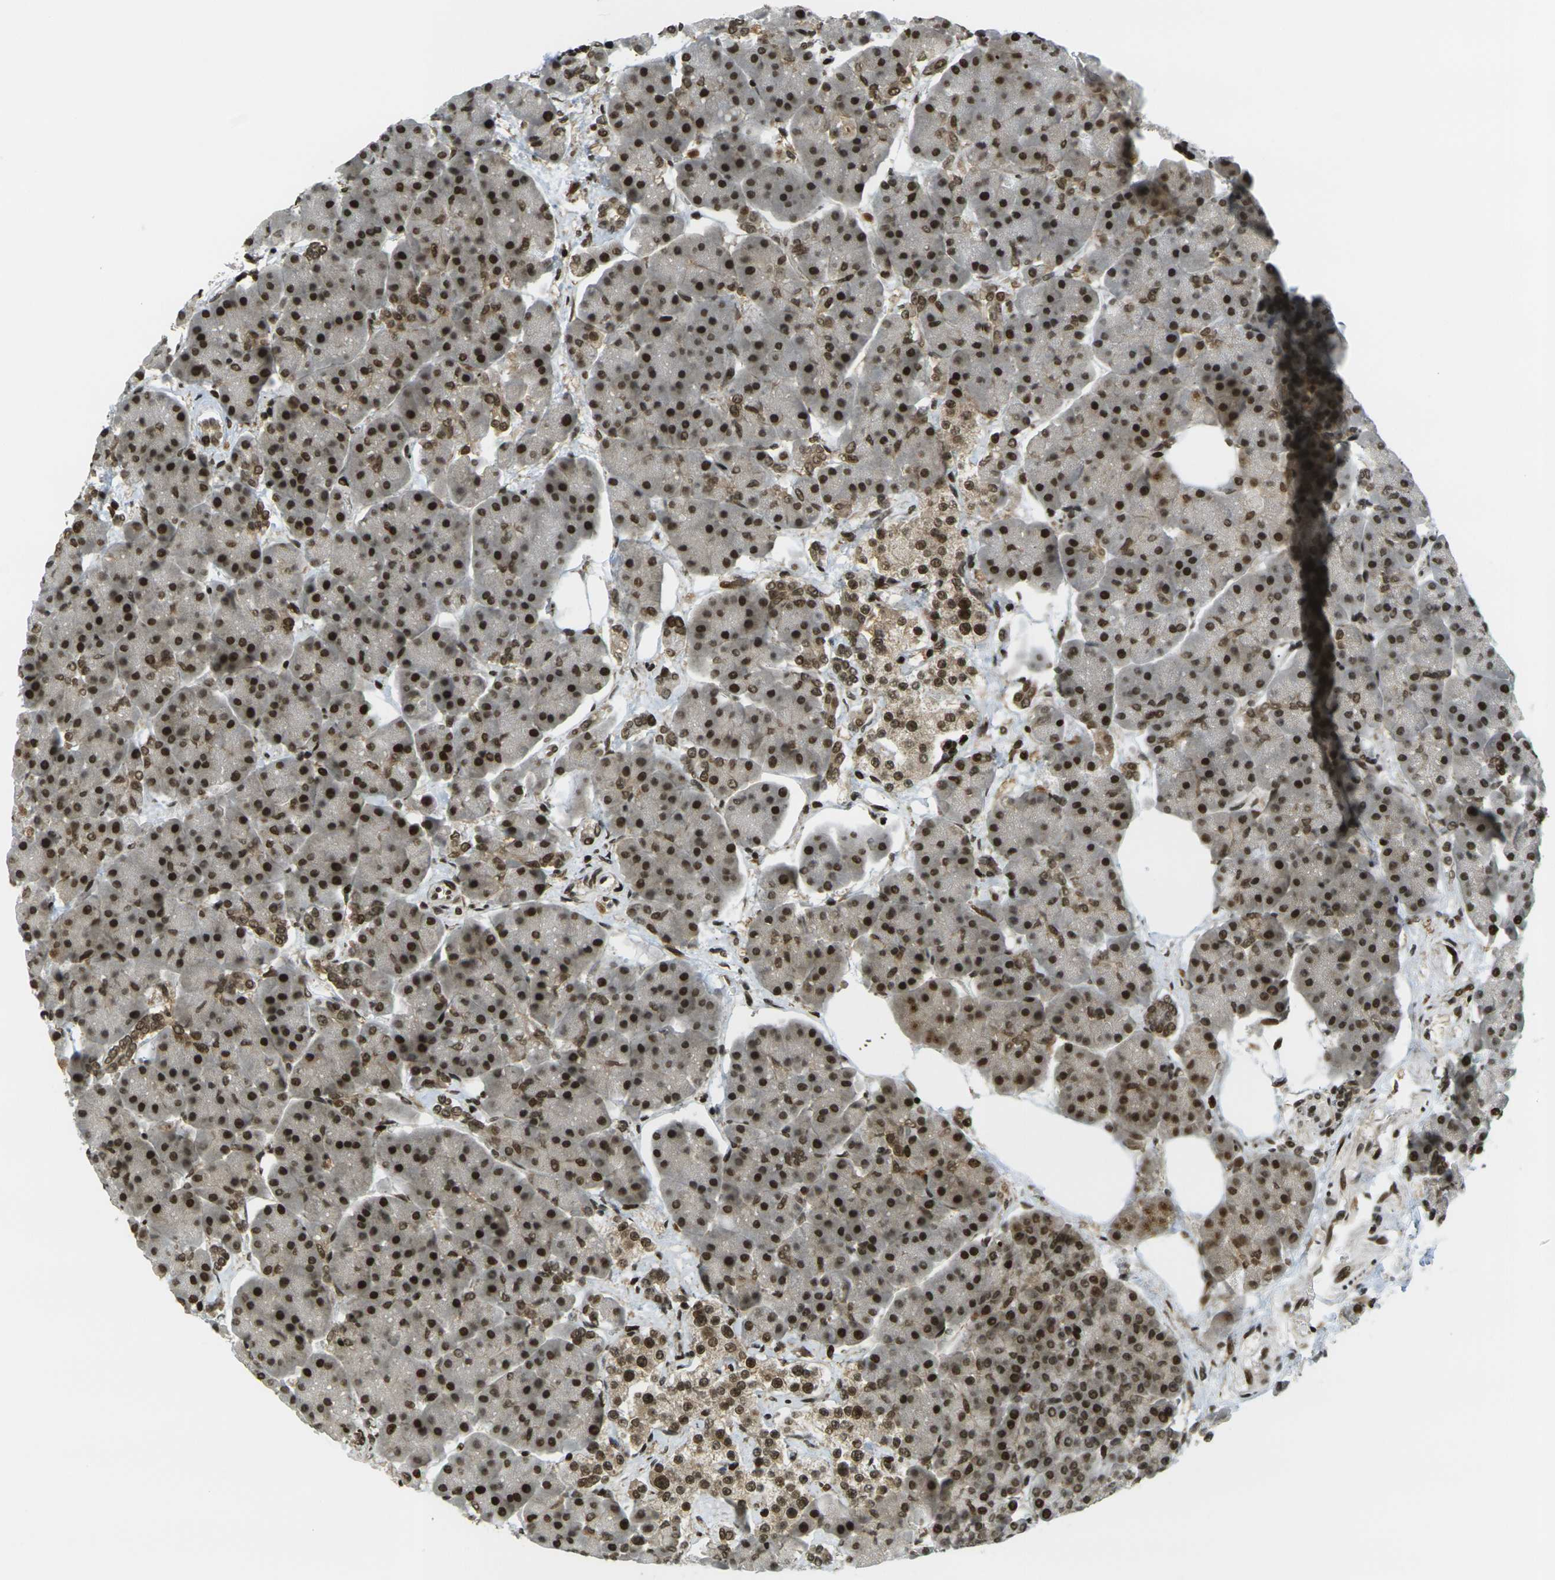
{"staining": {"intensity": "strong", "quantity": ">75%", "location": "nuclear"}, "tissue": "pancreas", "cell_type": "Exocrine glandular cells", "image_type": "normal", "snomed": [{"axis": "morphology", "description": "Normal tissue, NOS"}, {"axis": "topography", "description": "Pancreas"}], "caption": "Strong nuclear protein positivity is appreciated in approximately >75% of exocrine glandular cells in pancreas.", "gene": "RUVBL2", "patient": {"sex": "female", "age": 70}}